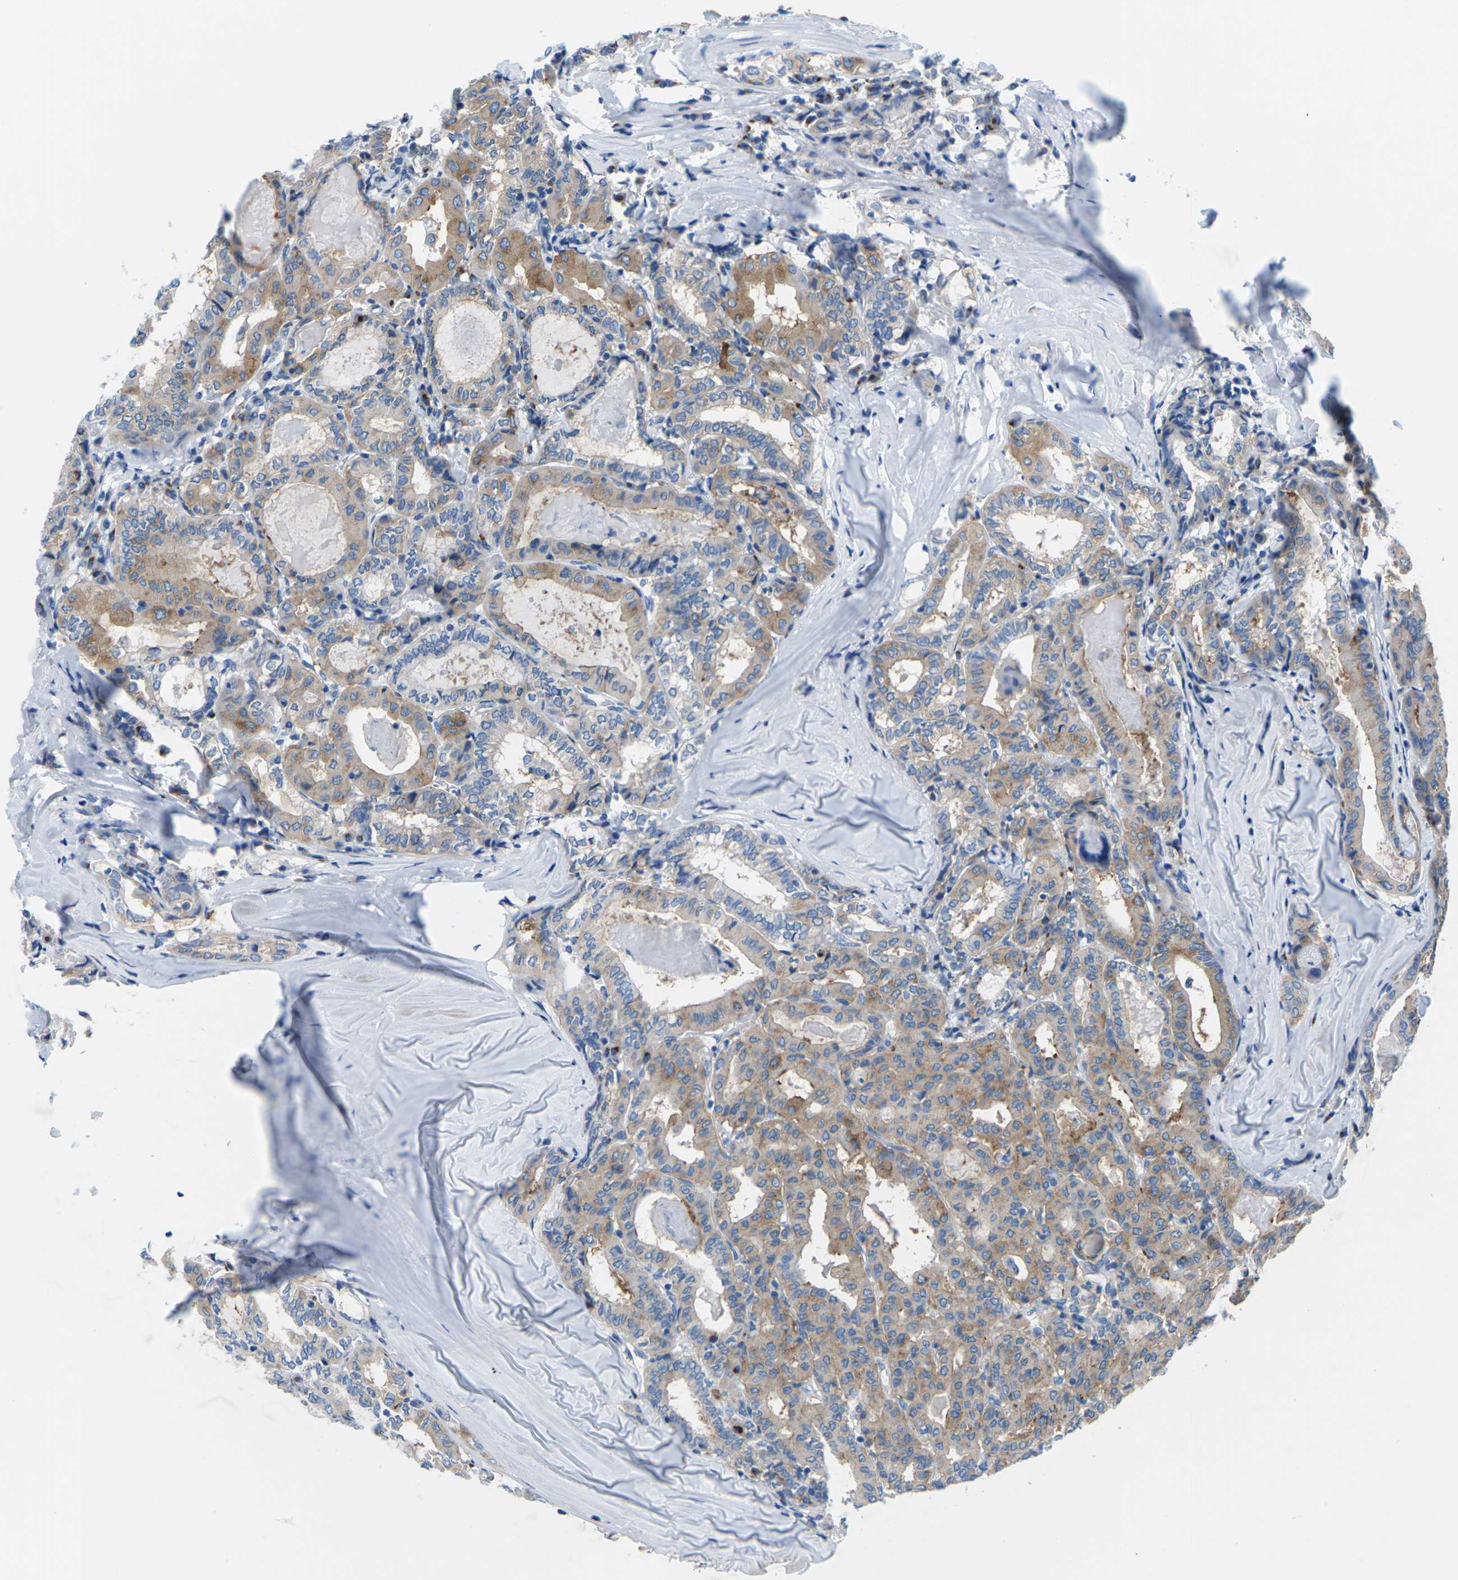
{"staining": {"intensity": "moderate", "quantity": ">75%", "location": "cytoplasmic/membranous"}, "tissue": "thyroid cancer", "cell_type": "Tumor cells", "image_type": "cancer", "snomed": [{"axis": "morphology", "description": "Papillary adenocarcinoma, NOS"}, {"axis": "topography", "description": "Thyroid gland"}], "caption": "This image demonstrates immunohistochemistry (IHC) staining of thyroid cancer (papillary adenocarcinoma), with medium moderate cytoplasmic/membranous expression in approximately >75% of tumor cells.", "gene": "SYNGR2", "patient": {"sex": "female", "age": 42}}